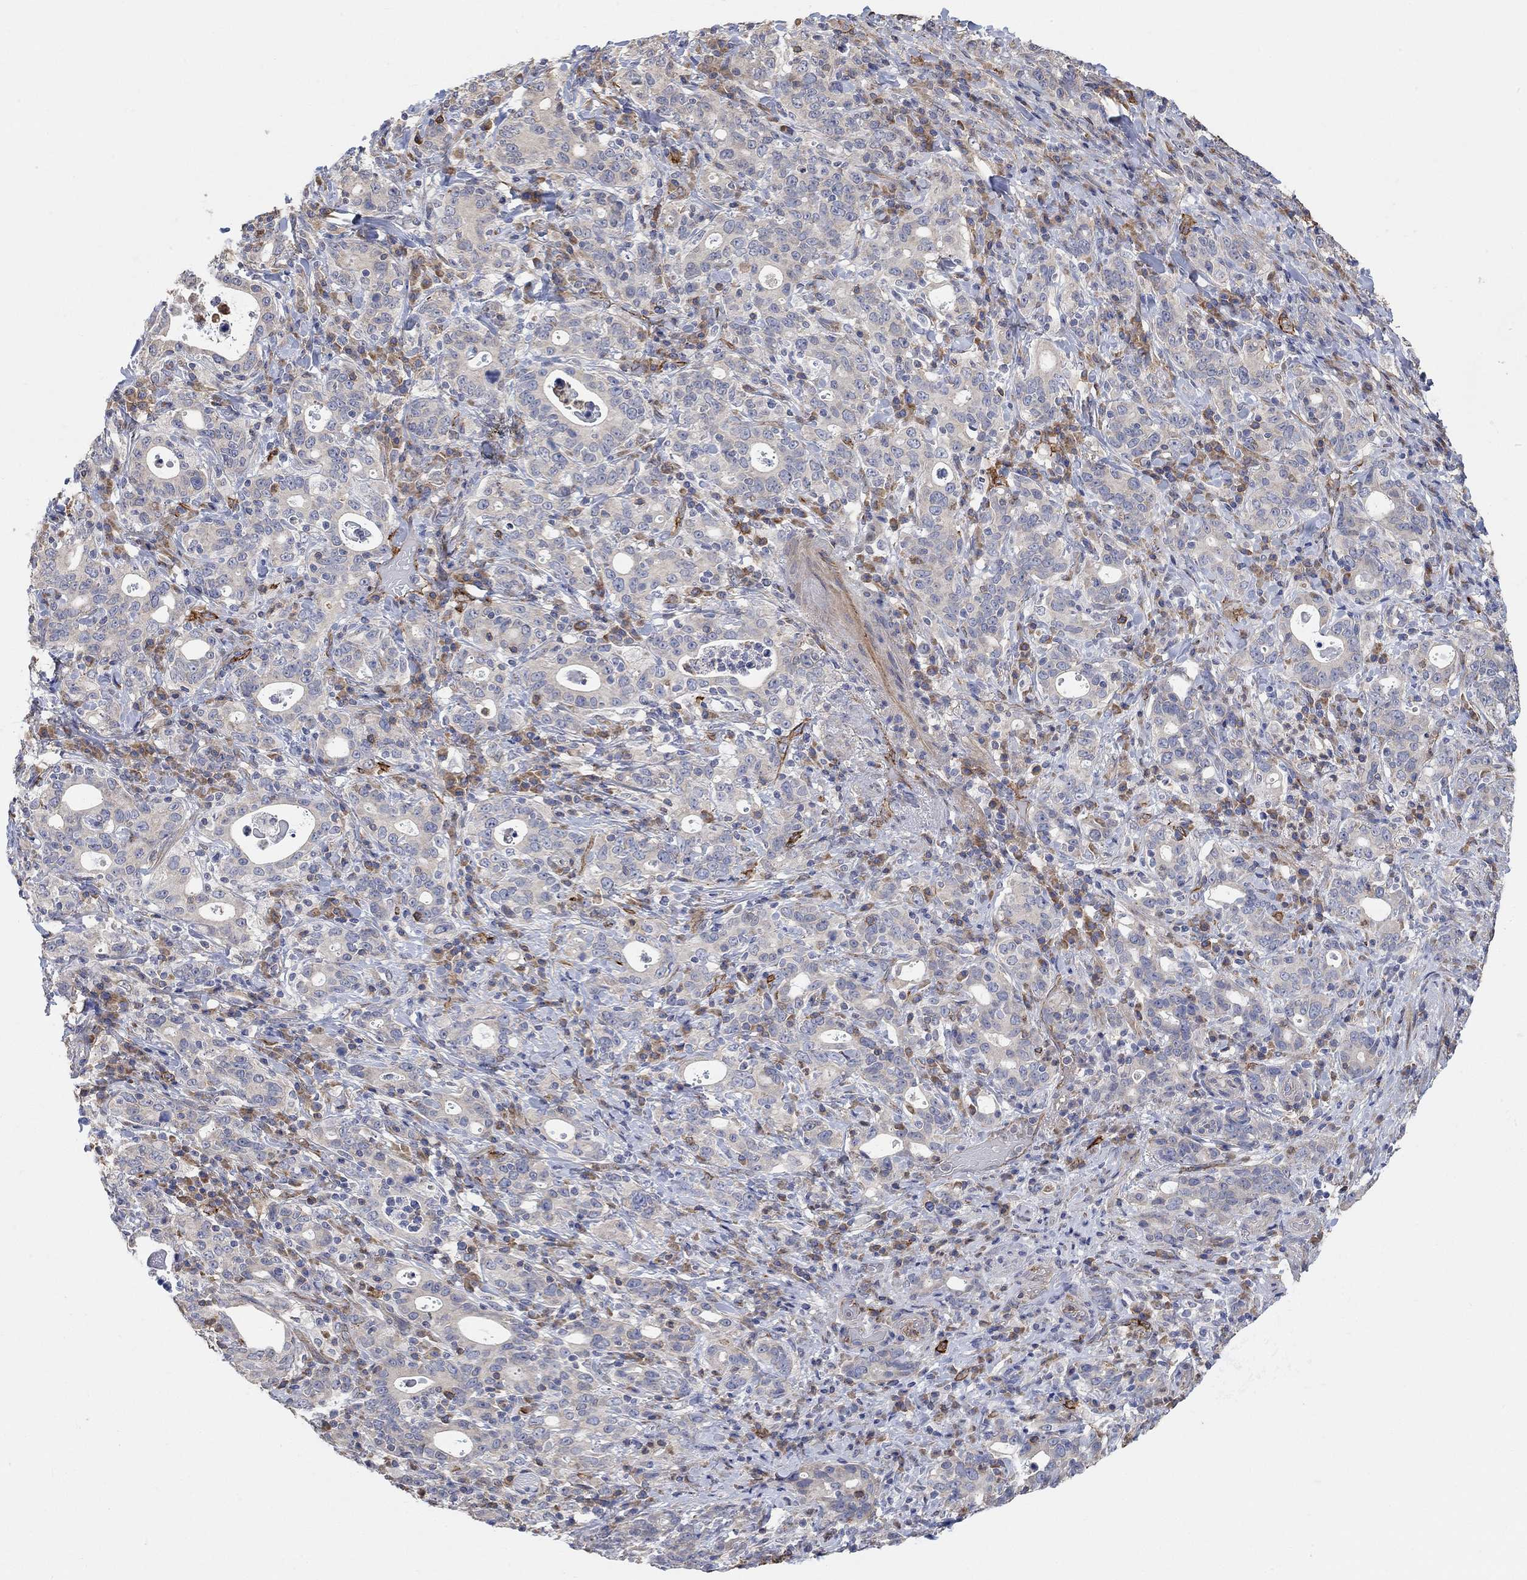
{"staining": {"intensity": "negative", "quantity": "none", "location": "none"}, "tissue": "stomach cancer", "cell_type": "Tumor cells", "image_type": "cancer", "snomed": [{"axis": "morphology", "description": "Adenocarcinoma, NOS"}, {"axis": "topography", "description": "Stomach"}], "caption": "There is no significant expression in tumor cells of stomach adenocarcinoma. (Stains: DAB (3,3'-diaminobenzidine) immunohistochemistry (IHC) with hematoxylin counter stain, Microscopy: brightfield microscopy at high magnification).", "gene": "SYT16", "patient": {"sex": "male", "age": 79}}